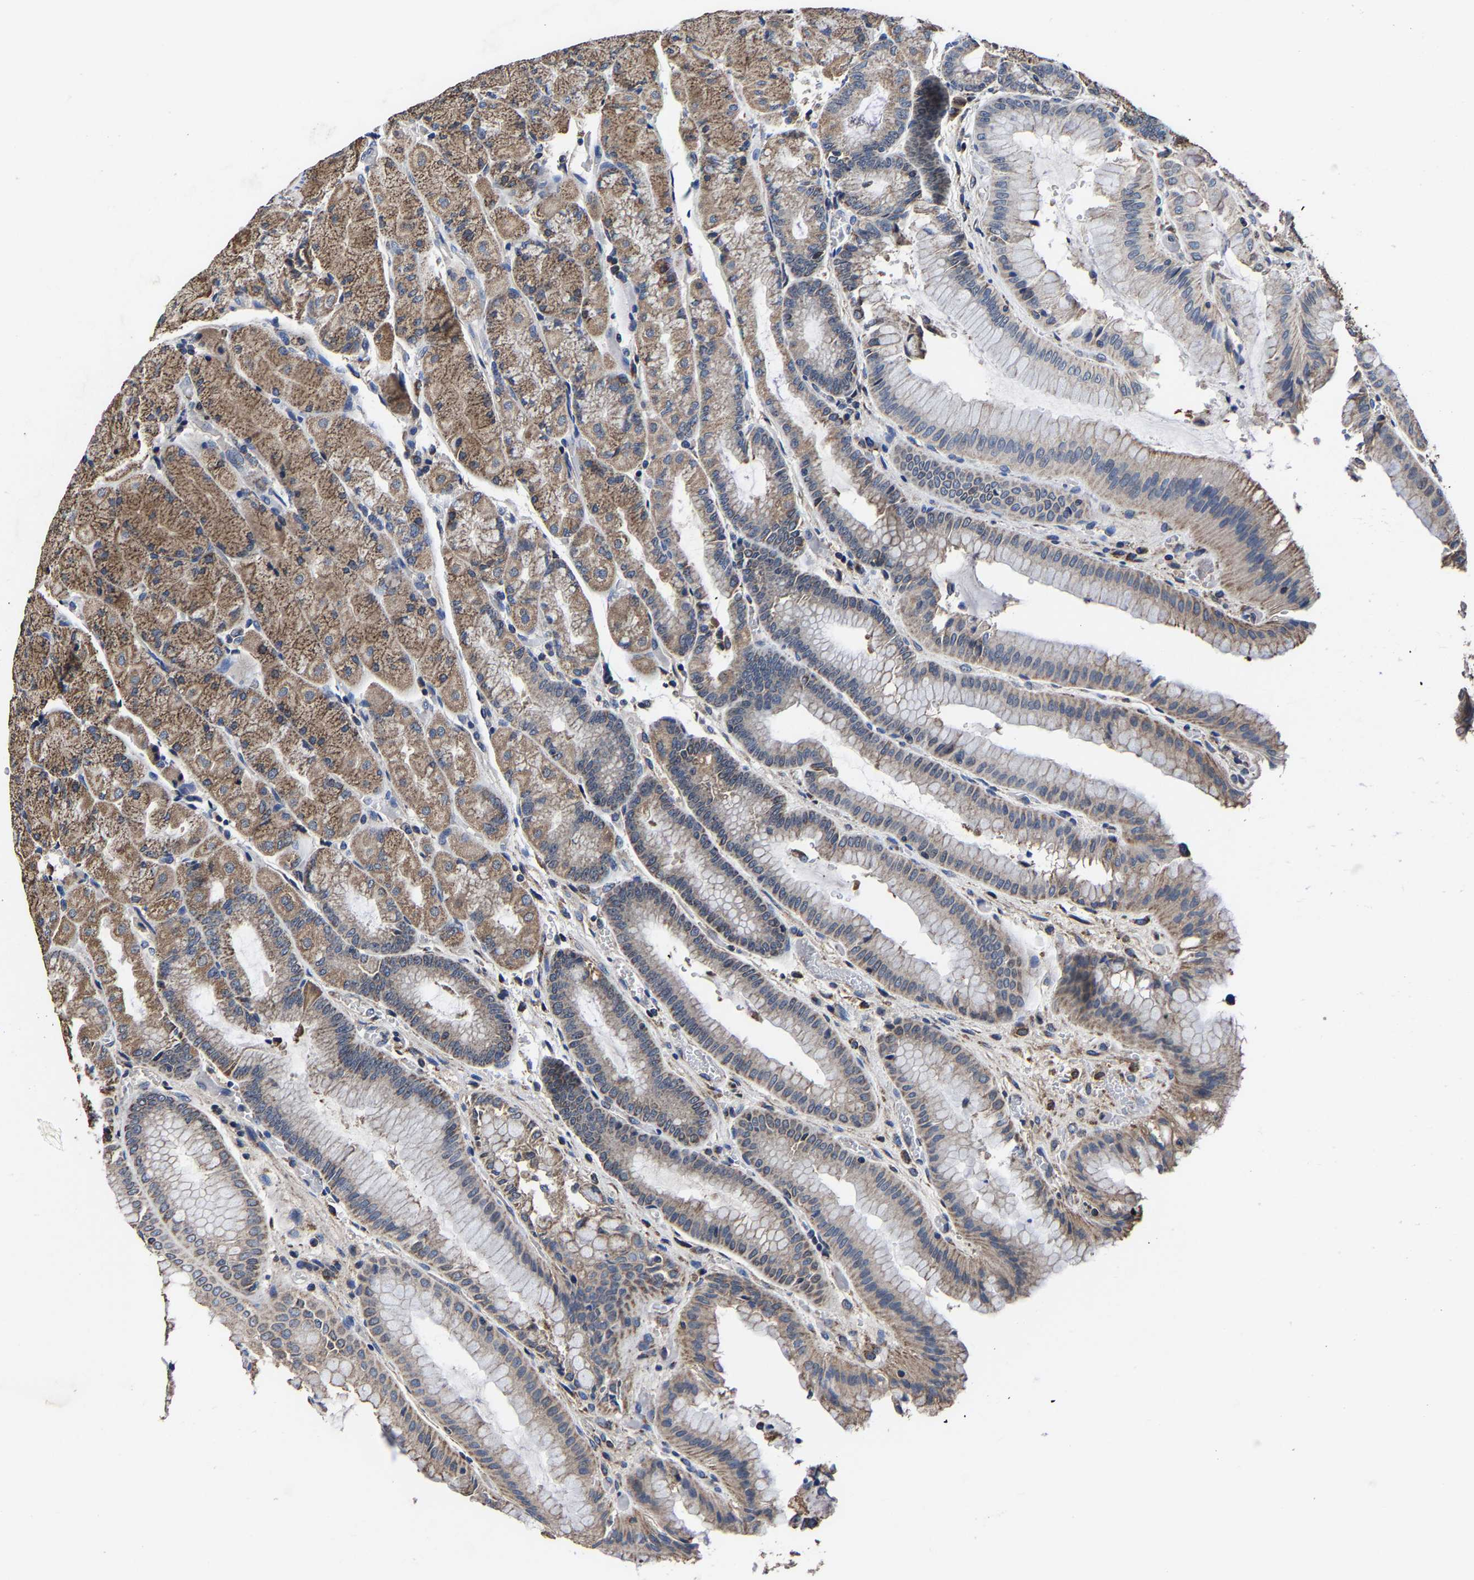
{"staining": {"intensity": "moderate", "quantity": ">75%", "location": "cytoplasmic/membranous"}, "tissue": "stomach", "cell_type": "Glandular cells", "image_type": "normal", "snomed": [{"axis": "morphology", "description": "Normal tissue, NOS"}, {"axis": "morphology", "description": "Carcinoid, malignant, NOS"}, {"axis": "topography", "description": "Stomach, upper"}], "caption": "Glandular cells display moderate cytoplasmic/membranous positivity in approximately >75% of cells in unremarkable stomach.", "gene": "ZCCHC7", "patient": {"sex": "male", "age": 39}}